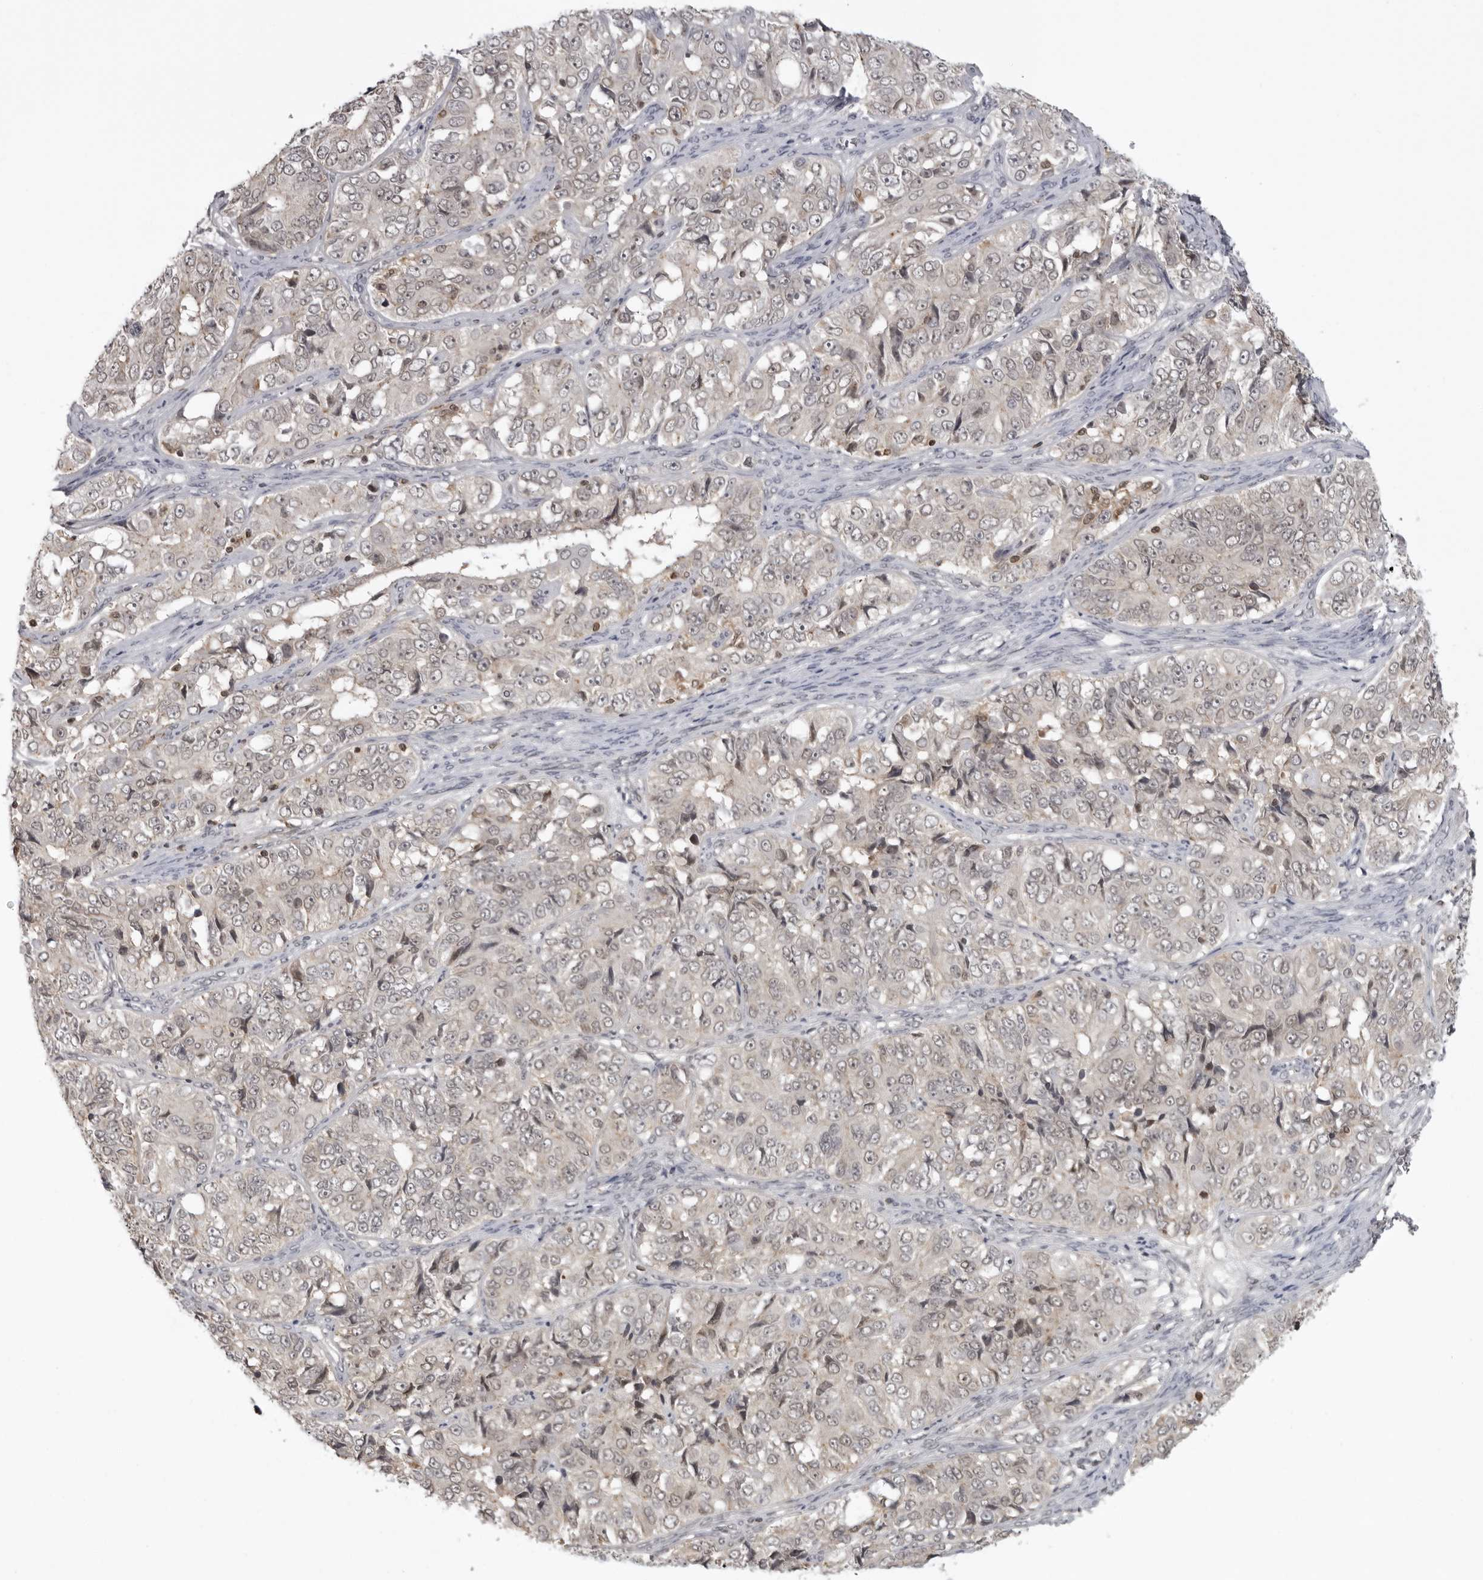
{"staining": {"intensity": "weak", "quantity": "<25%", "location": "nuclear"}, "tissue": "ovarian cancer", "cell_type": "Tumor cells", "image_type": "cancer", "snomed": [{"axis": "morphology", "description": "Carcinoma, endometroid"}, {"axis": "topography", "description": "Ovary"}], "caption": "Immunohistochemistry (IHC) histopathology image of ovarian cancer stained for a protein (brown), which reveals no positivity in tumor cells.", "gene": "PDCL3", "patient": {"sex": "female", "age": 51}}